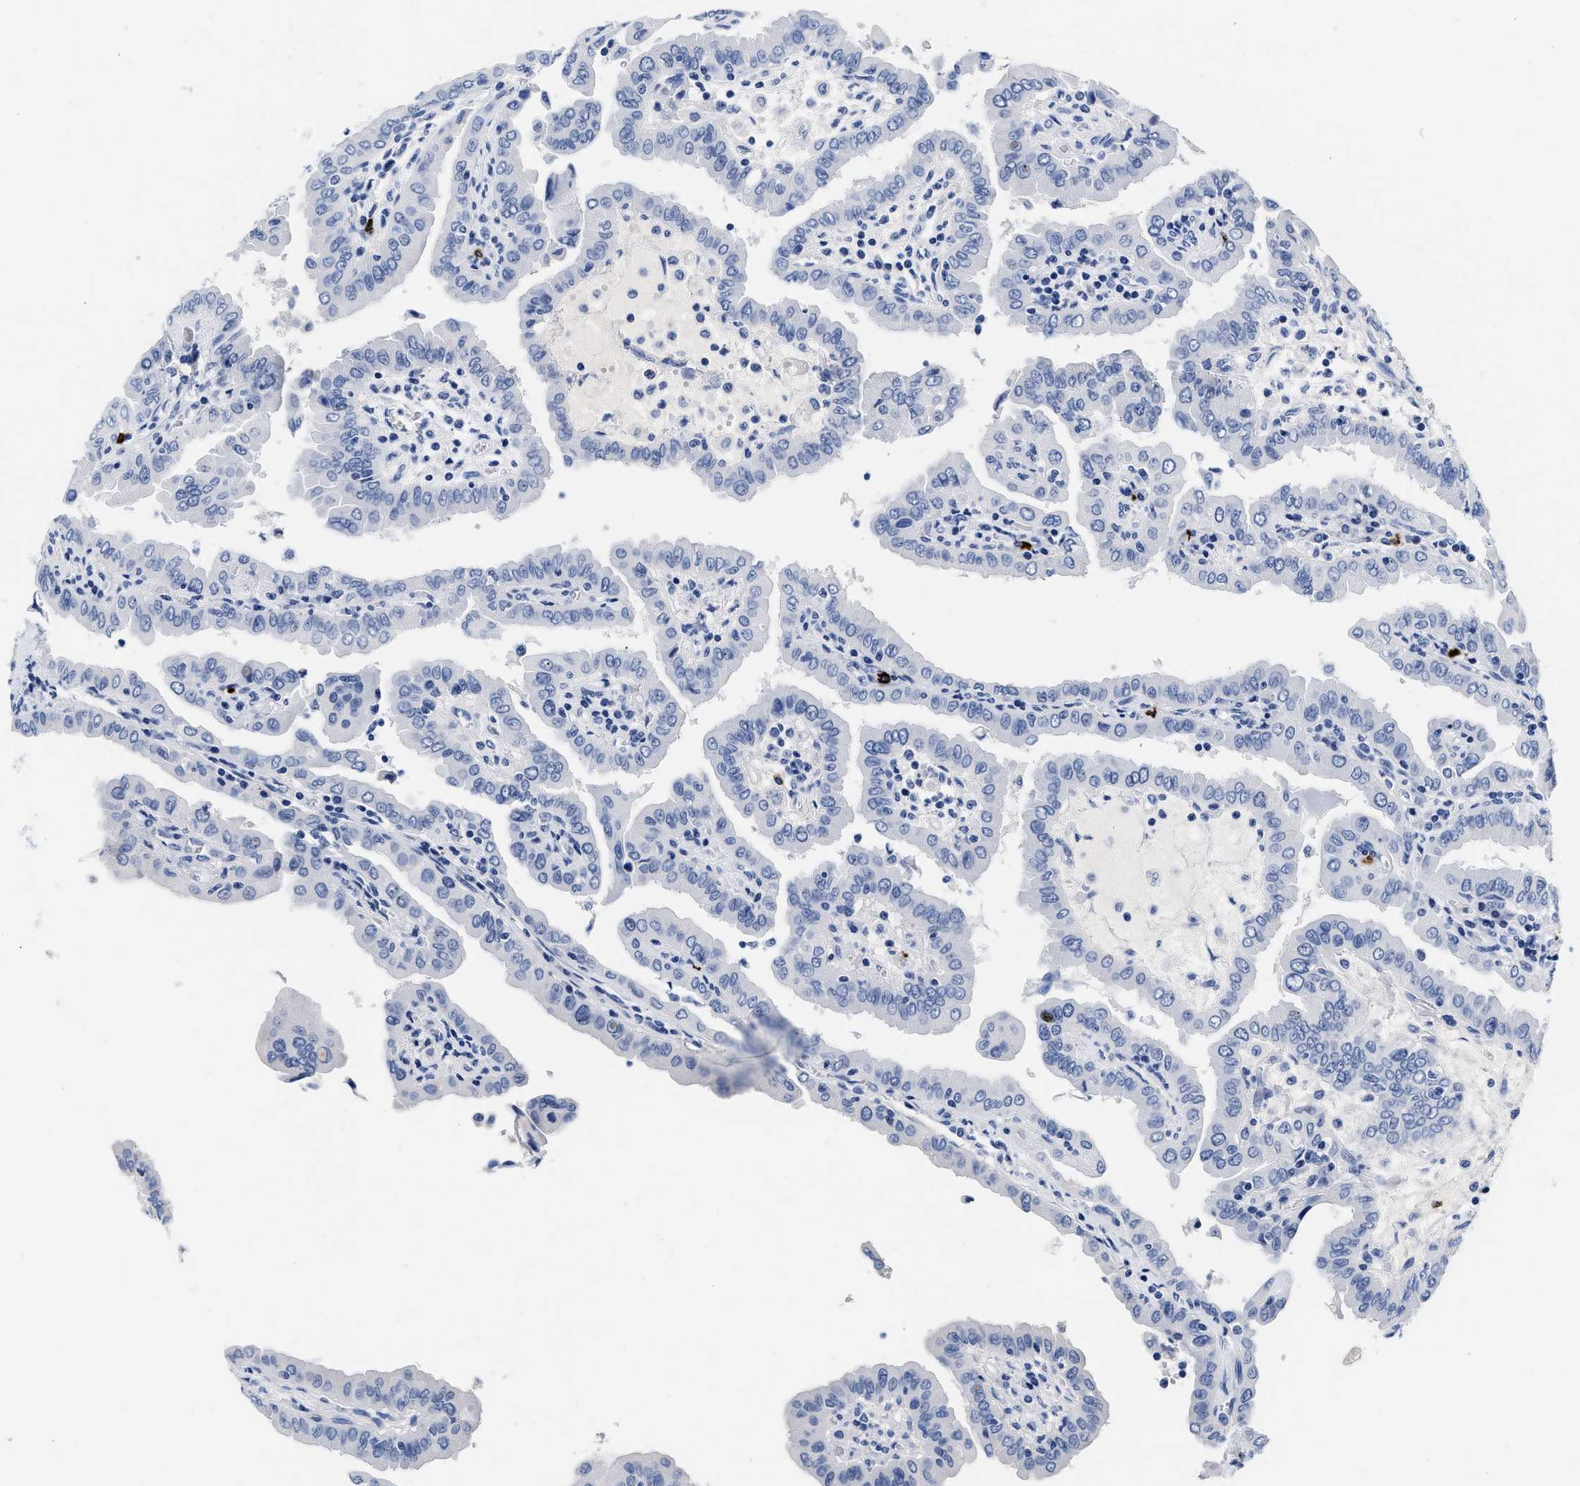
{"staining": {"intensity": "negative", "quantity": "none", "location": "none"}, "tissue": "thyroid cancer", "cell_type": "Tumor cells", "image_type": "cancer", "snomed": [{"axis": "morphology", "description": "Papillary adenocarcinoma, NOS"}, {"axis": "topography", "description": "Thyroid gland"}], "caption": "Immunohistochemical staining of human papillary adenocarcinoma (thyroid) demonstrates no significant staining in tumor cells.", "gene": "CER1", "patient": {"sex": "male", "age": 33}}